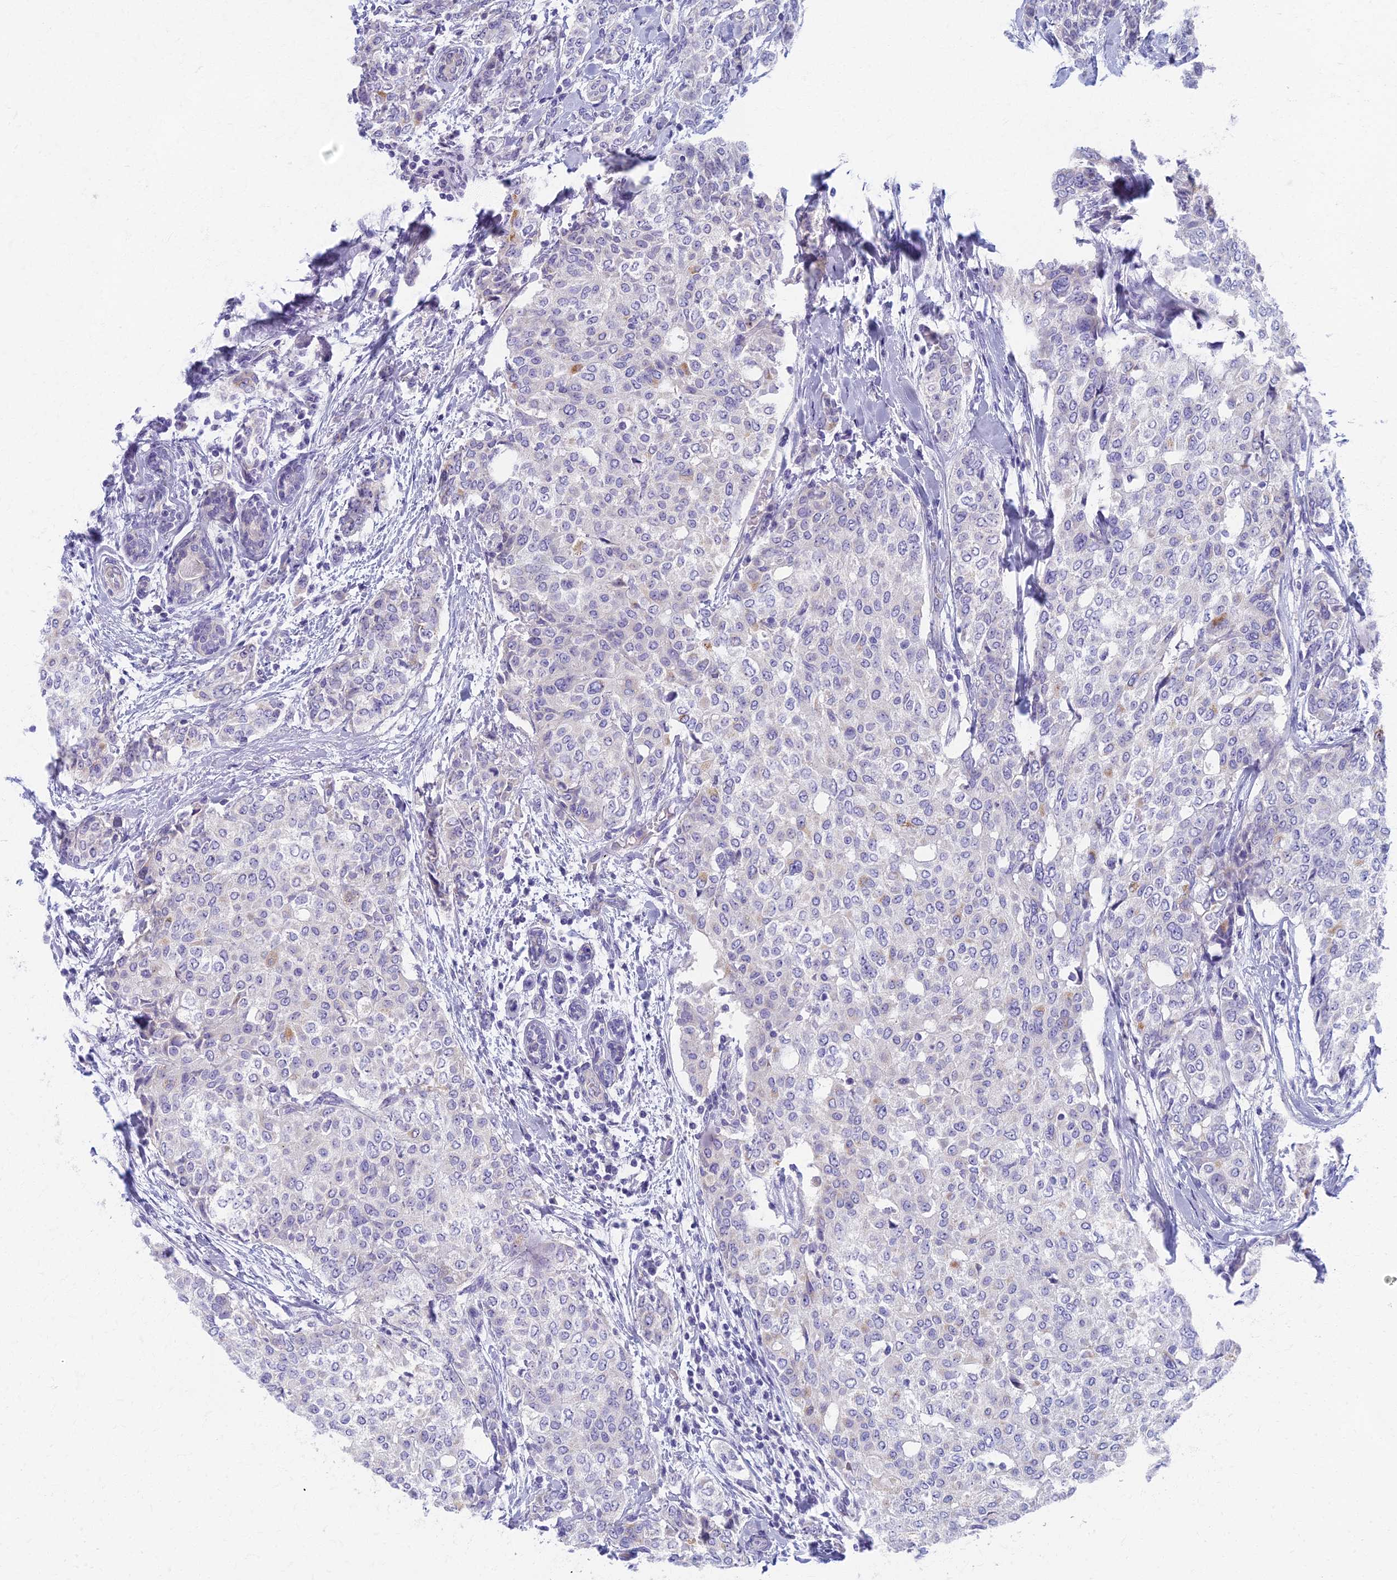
{"staining": {"intensity": "negative", "quantity": "none", "location": "none"}, "tissue": "breast cancer", "cell_type": "Tumor cells", "image_type": "cancer", "snomed": [{"axis": "morphology", "description": "Lobular carcinoma"}, {"axis": "topography", "description": "Breast"}], "caption": "An IHC histopathology image of breast cancer (lobular carcinoma) is shown. There is no staining in tumor cells of breast cancer (lobular carcinoma).", "gene": "AP4E1", "patient": {"sex": "female", "age": 51}}